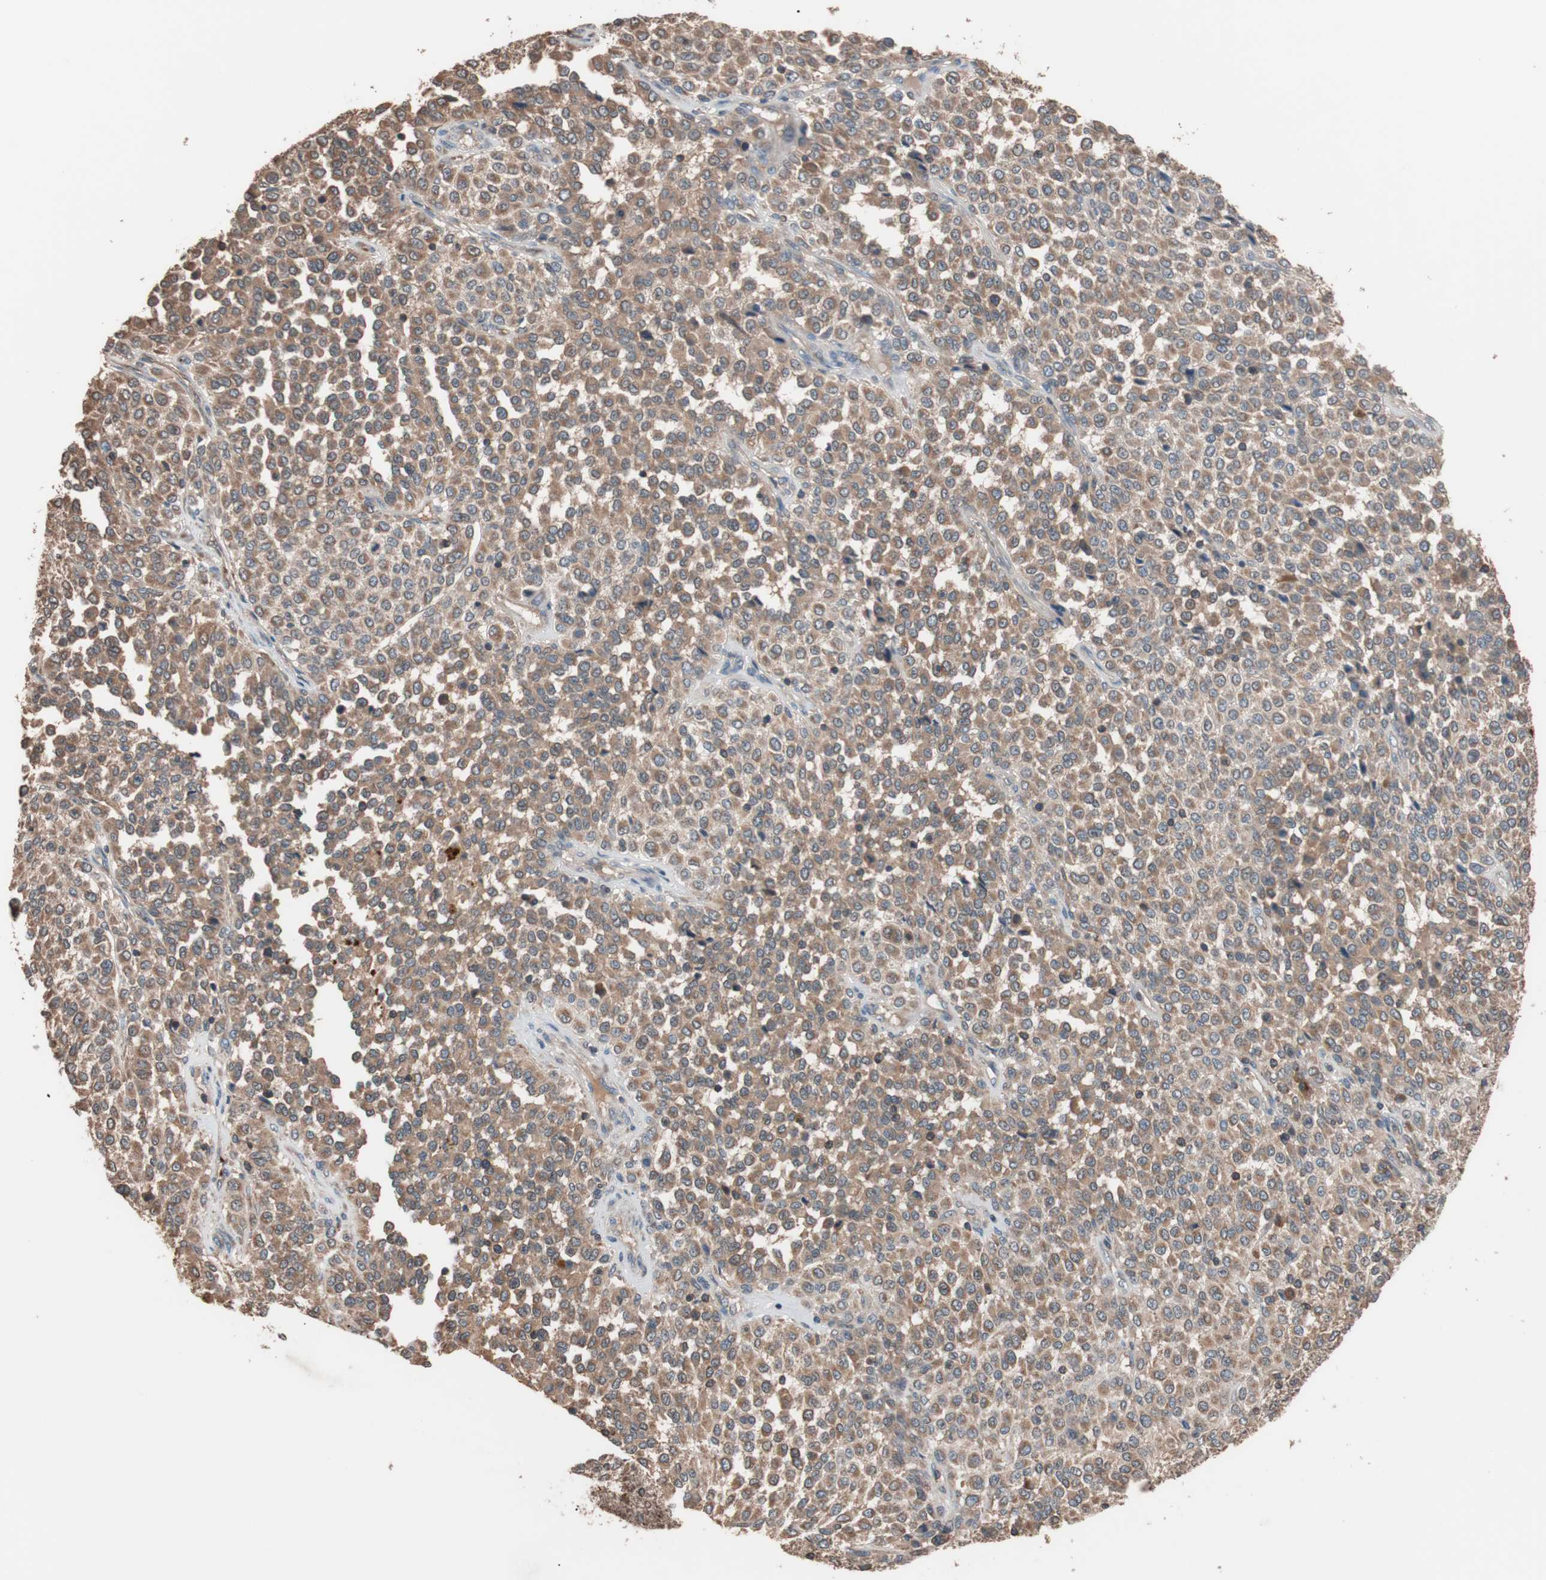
{"staining": {"intensity": "moderate", "quantity": ">75%", "location": "cytoplasmic/membranous"}, "tissue": "melanoma", "cell_type": "Tumor cells", "image_type": "cancer", "snomed": [{"axis": "morphology", "description": "Malignant melanoma, Metastatic site"}, {"axis": "topography", "description": "Pancreas"}], "caption": "The histopathology image shows immunohistochemical staining of melanoma. There is moderate cytoplasmic/membranous expression is identified in approximately >75% of tumor cells.", "gene": "GLYCTK", "patient": {"sex": "female", "age": 30}}